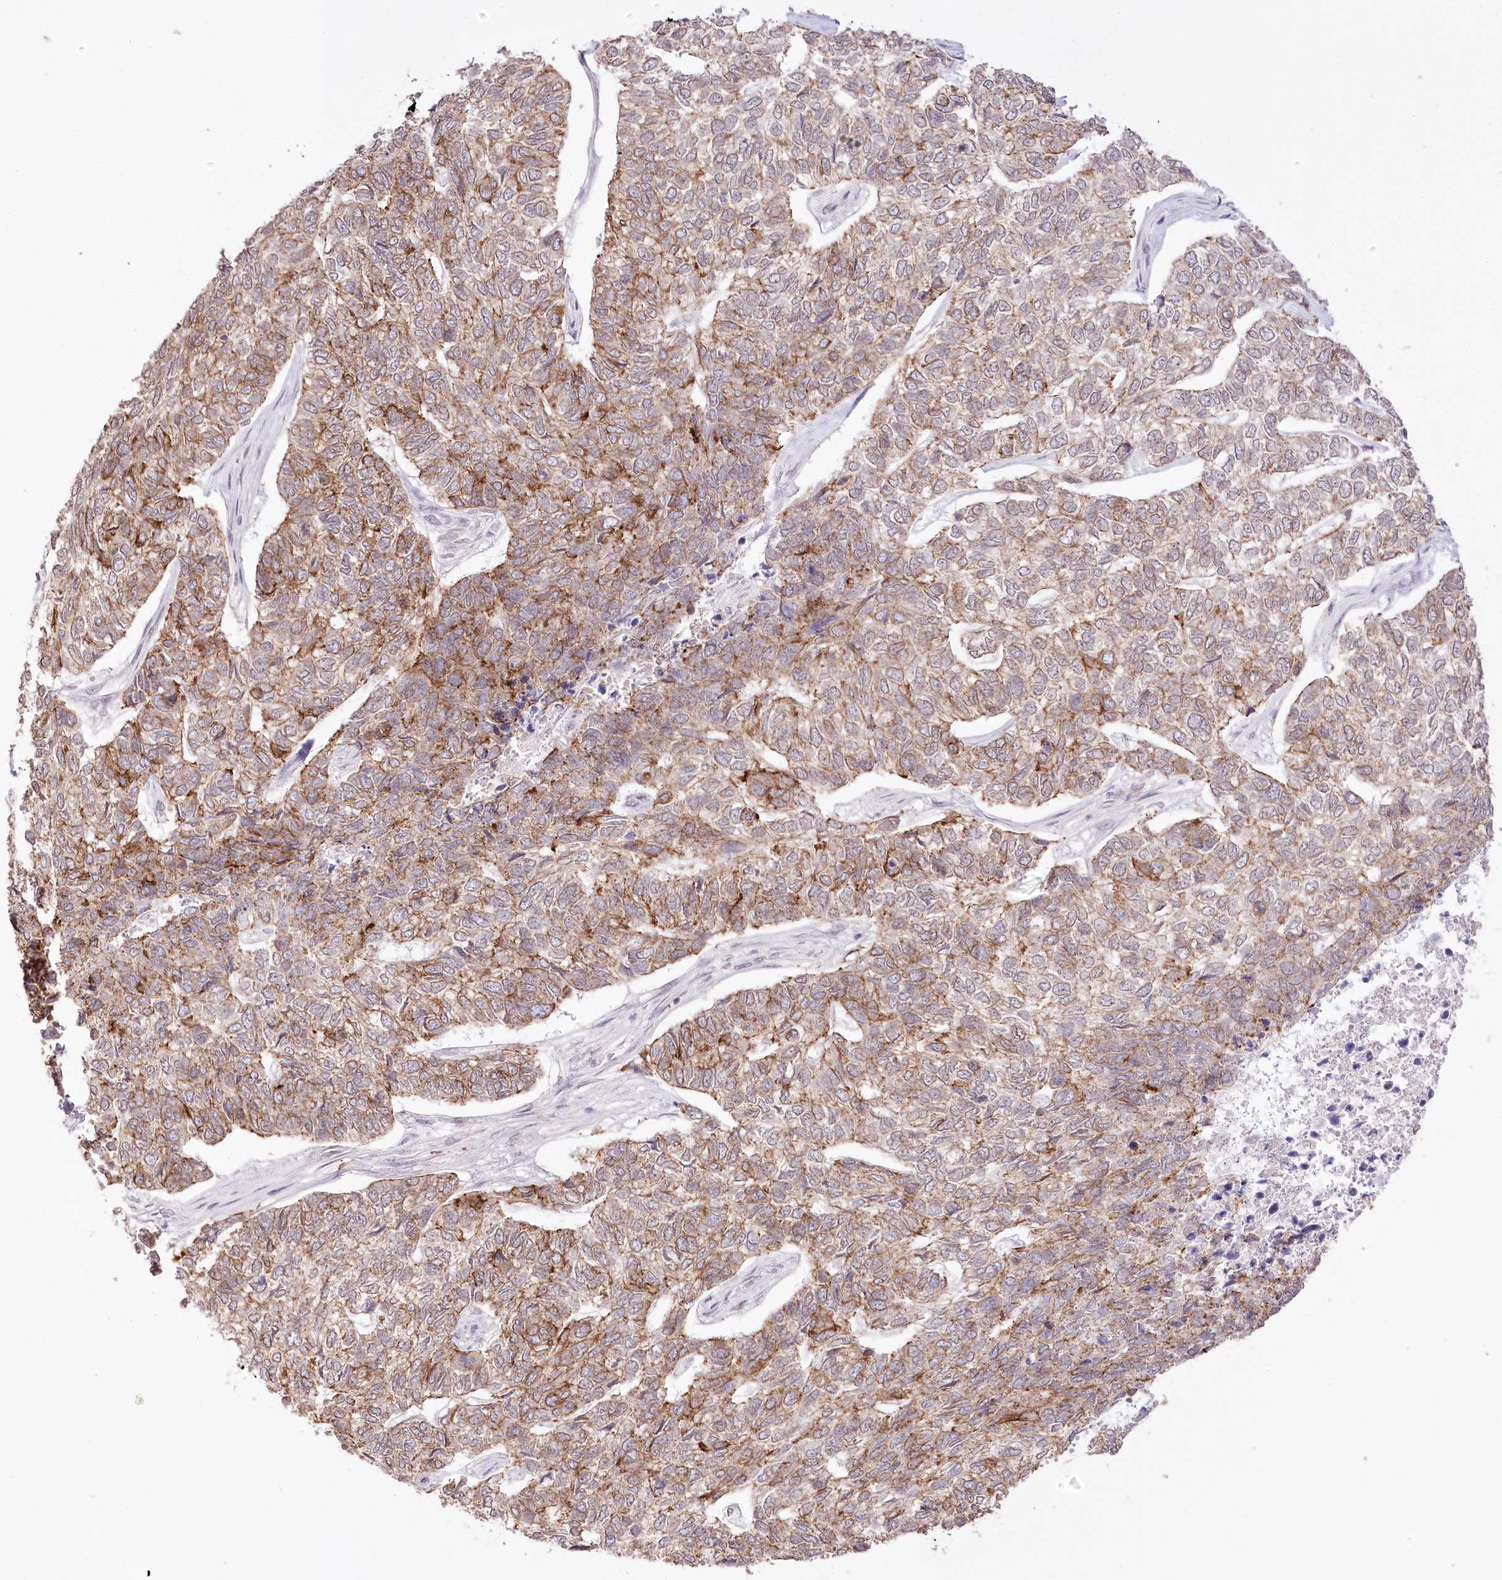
{"staining": {"intensity": "moderate", "quantity": ">75%", "location": "cytoplasmic/membranous"}, "tissue": "skin cancer", "cell_type": "Tumor cells", "image_type": "cancer", "snomed": [{"axis": "morphology", "description": "Basal cell carcinoma"}, {"axis": "topography", "description": "Skin"}], "caption": "Skin cancer stained with IHC demonstrates moderate cytoplasmic/membranous positivity in about >75% of tumor cells.", "gene": "SLC39A10", "patient": {"sex": "female", "age": 65}}